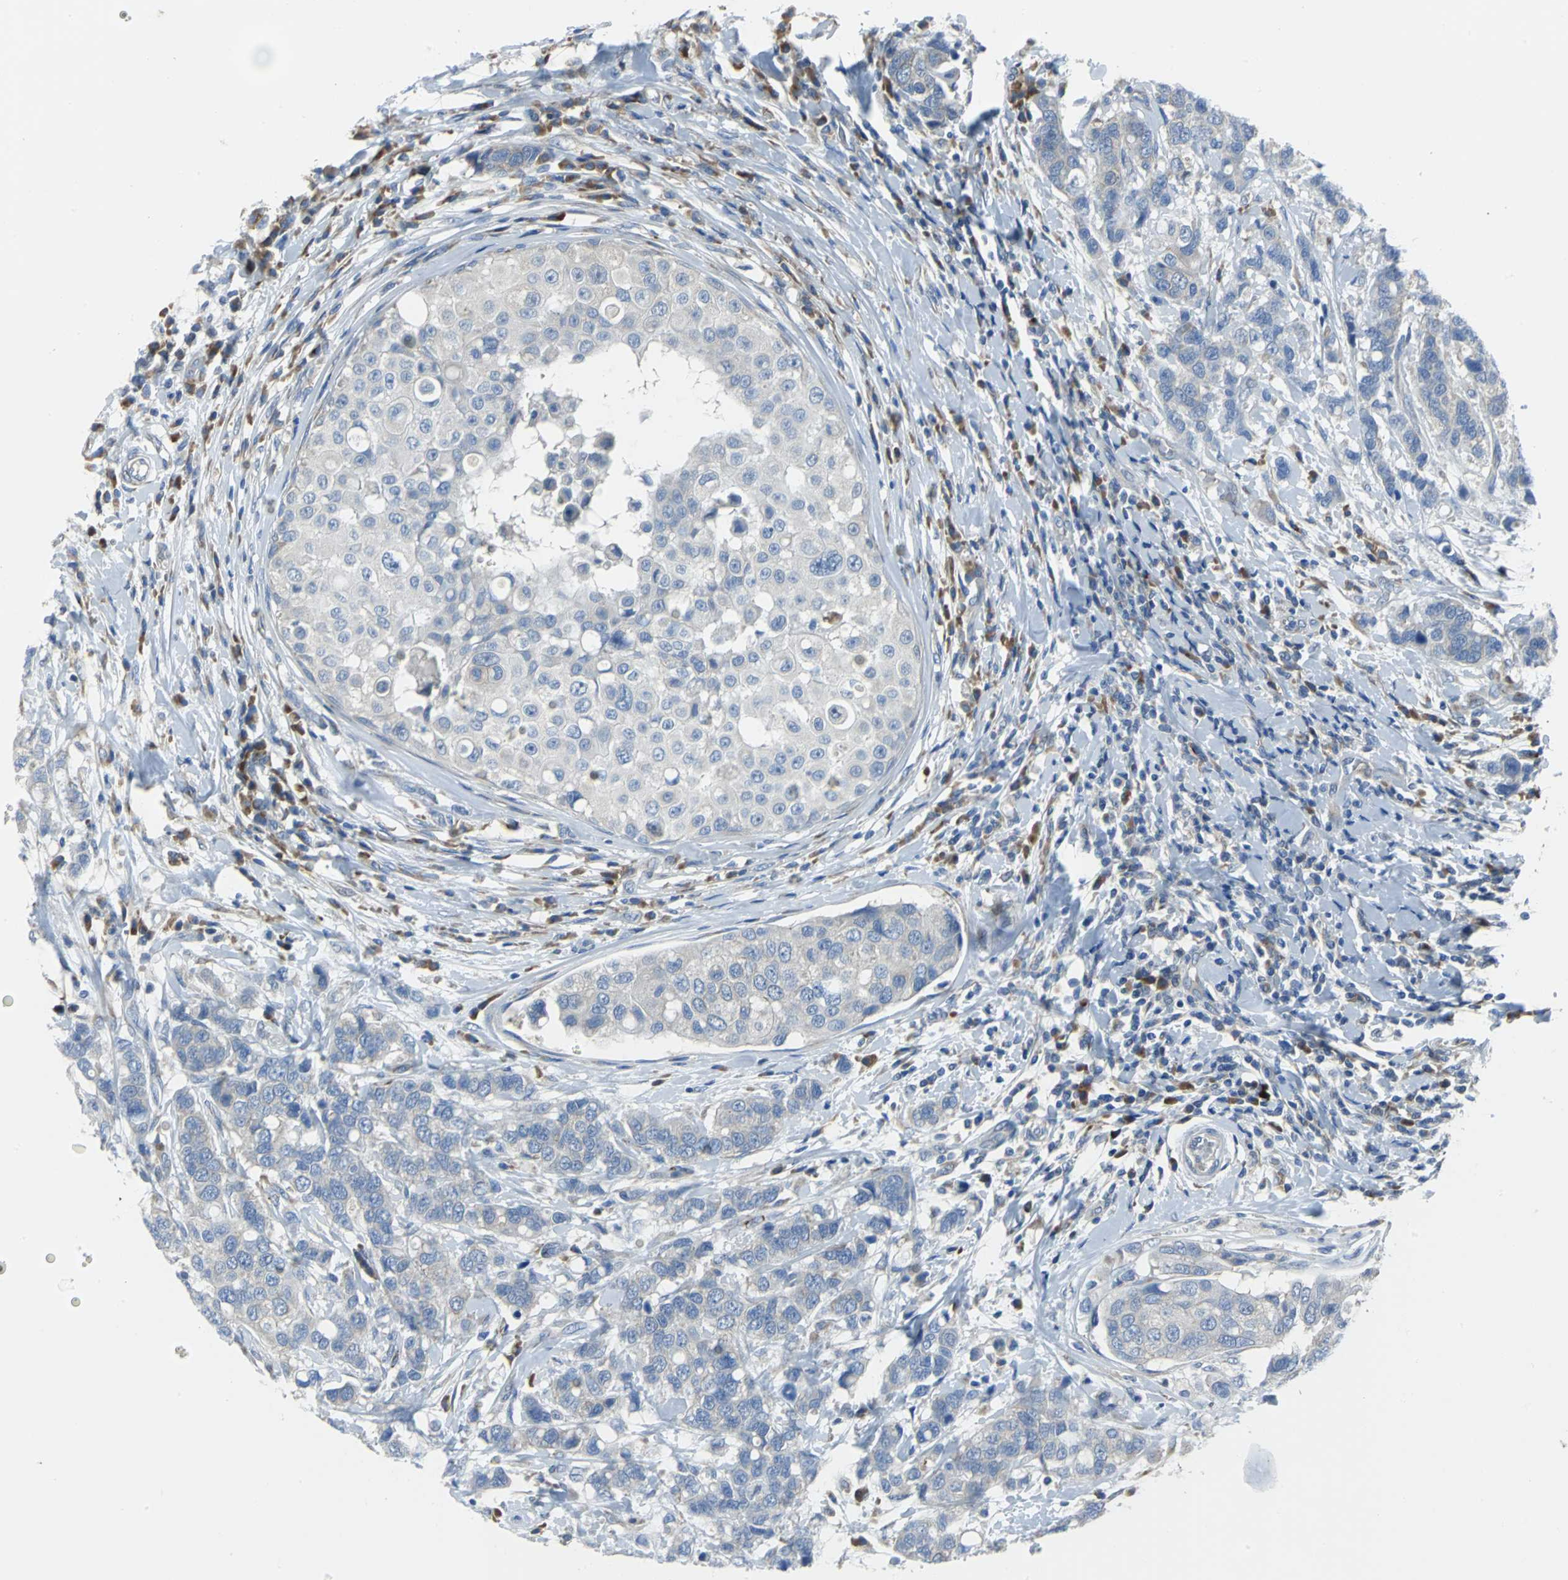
{"staining": {"intensity": "weak", "quantity": "<25%", "location": "cytoplasmic/membranous"}, "tissue": "breast cancer", "cell_type": "Tumor cells", "image_type": "cancer", "snomed": [{"axis": "morphology", "description": "Duct carcinoma"}, {"axis": "topography", "description": "Breast"}], "caption": "High magnification brightfield microscopy of invasive ductal carcinoma (breast) stained with DAB (3,3'-diaminobenzidine) (brown) and counterstained with hematoxylin (blue): tumor cells show no significant staining.", "gene": "EIF5A", "patient": {"sex": "female", "age": 27}}